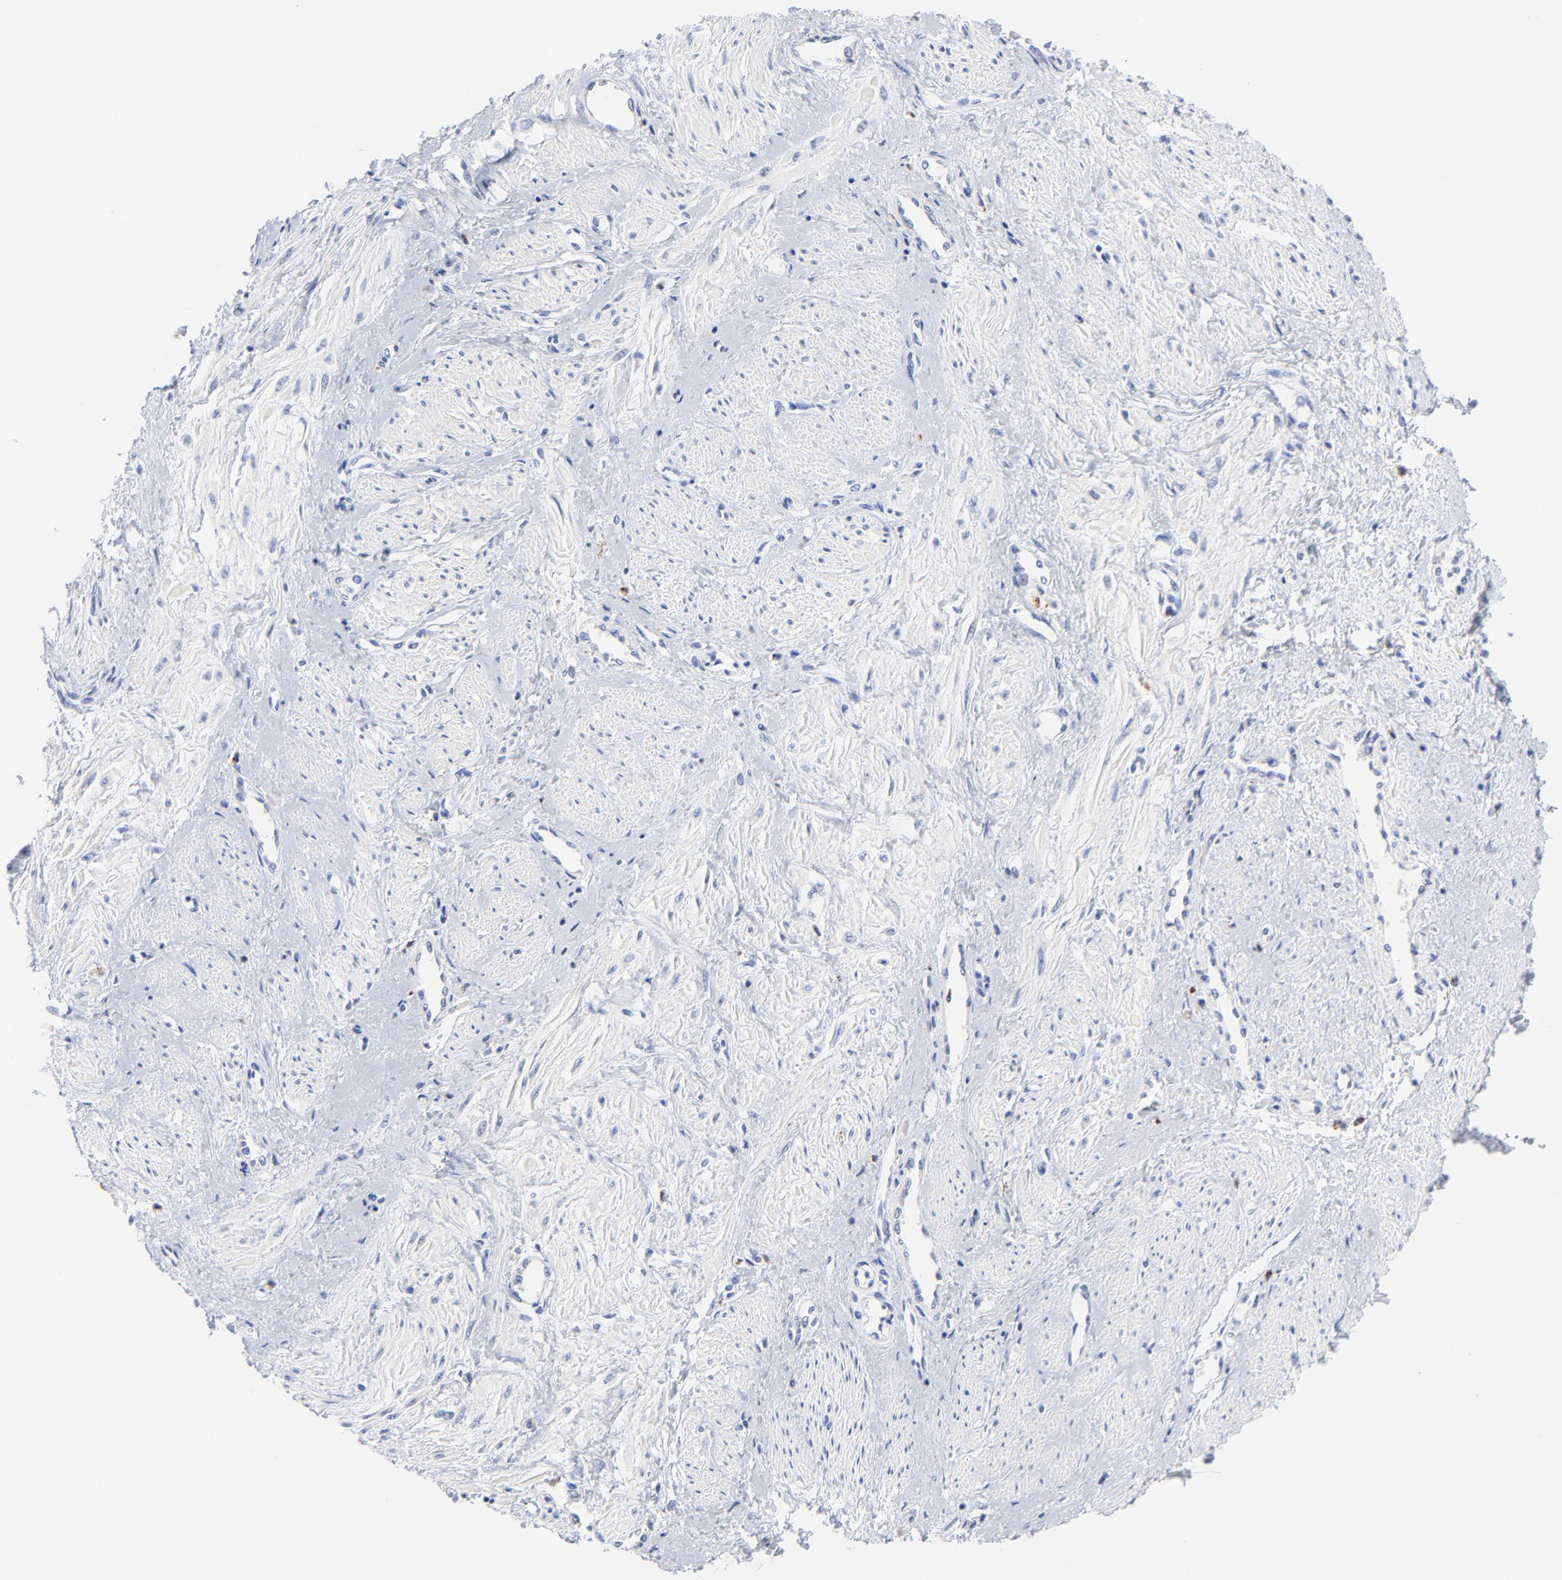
{"staining": {"intensity": "negative", "quantity": "none", "location": "none"}, "tissue": "smooth muscle", "cell_type": "Smooth muscle cells", "image_type": "normal", "snomed": [{"axis": "morphology", "description": "Normal tissue, NOS"}, {"axis": "topography", "description": "Smooth muscle"}, {"axis": "topography", "description": "Uterus"}], "caption": "High power microscopy histopathology image of an IHC micrograph of unremarkable smooth muscle, revealing no significant positivity in smooth muscle cells.", "gene": "CPVL", "patient": {"sex": "female", "age": 39}}